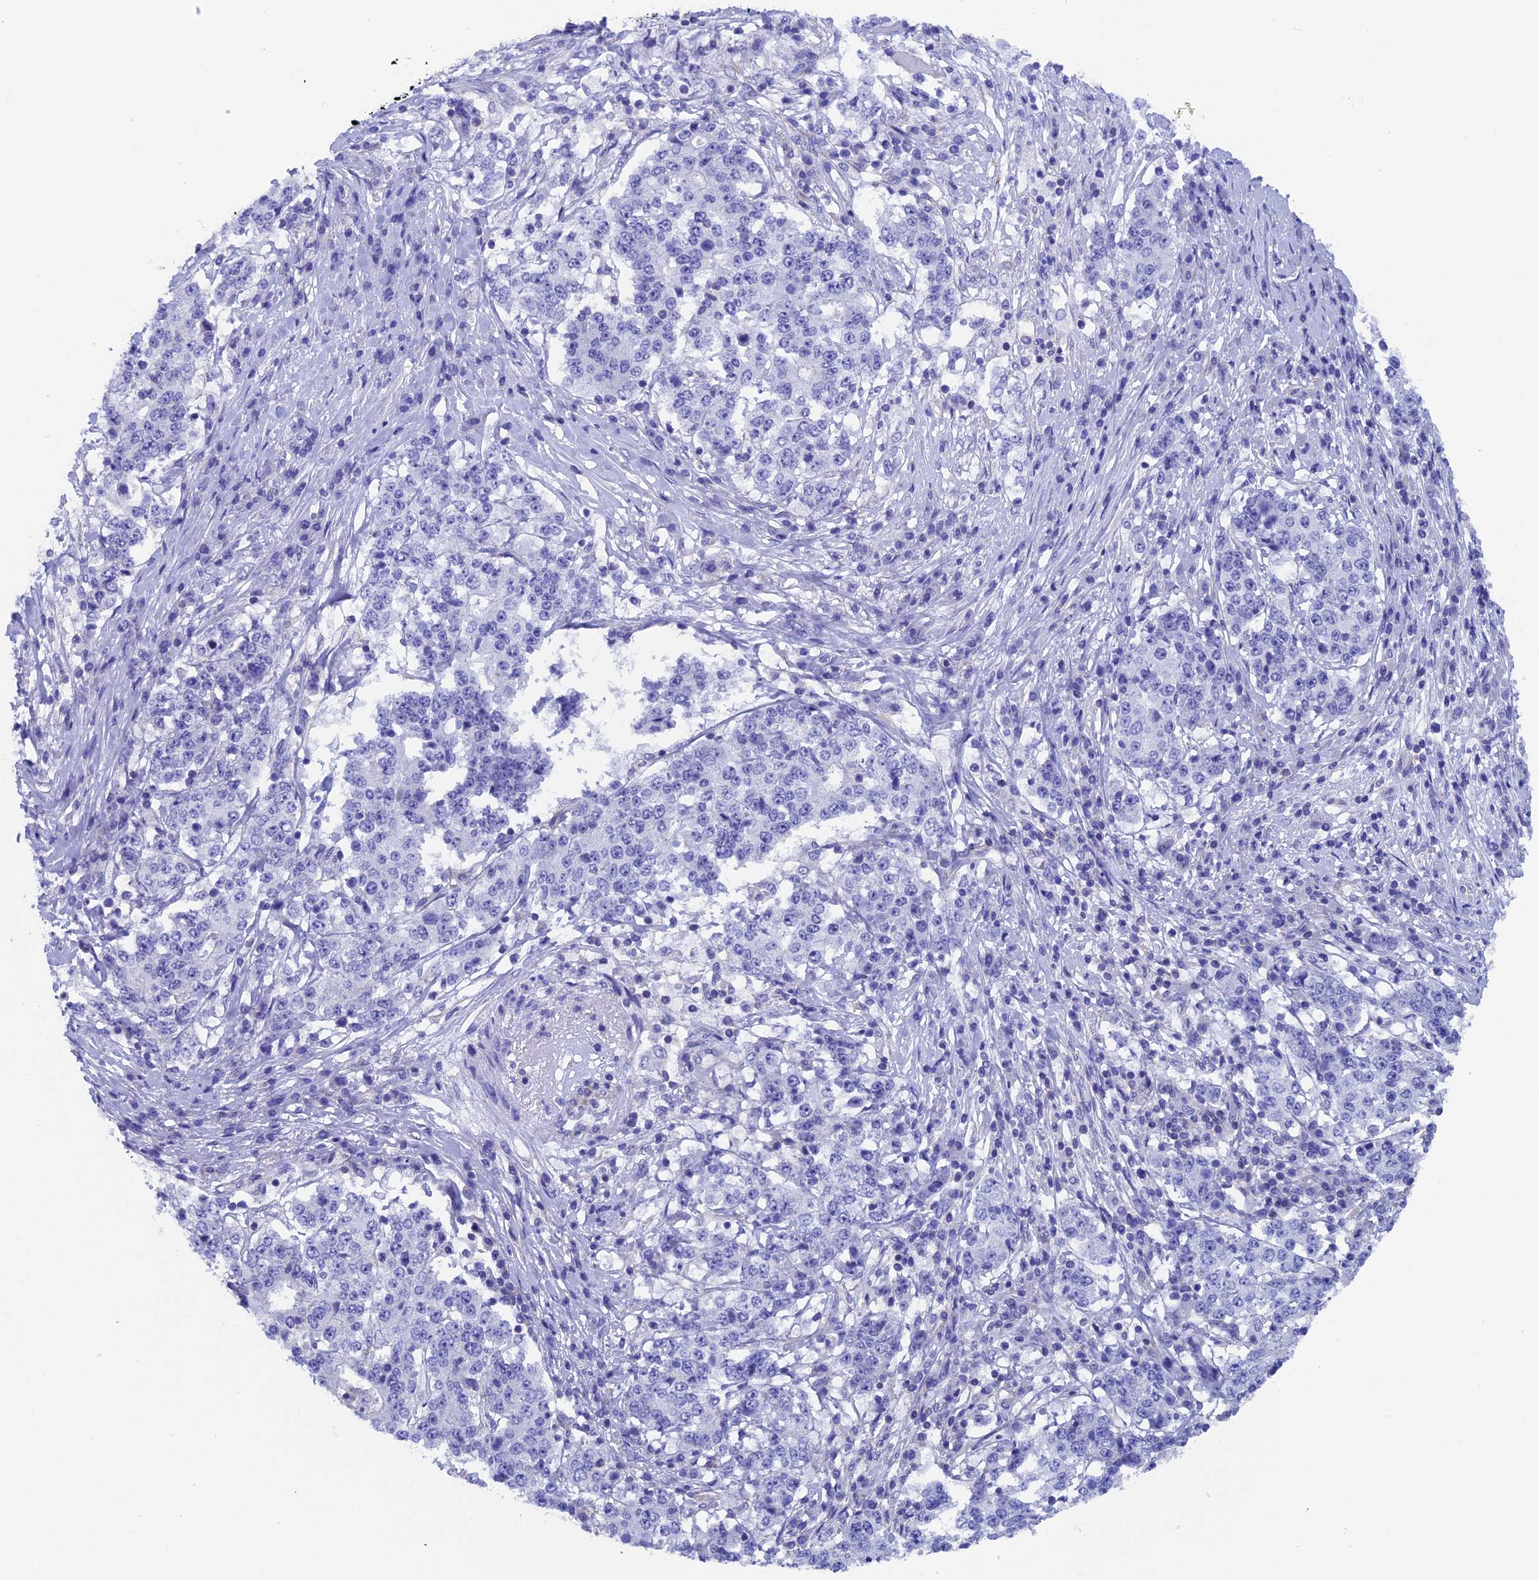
{"staining": {"intensity": "negative", "quantity": "none", "location": "none"}, "tissue": "stomach cancer", "cell_type": "Tumor cells", "image_type": "cancer", "snomed": [{"axis": "morphology", "description": "Adenocarcinoma, NOS"}, {"axis": "topography", "description": "Stomach"}], "caption": "Immunohistochemical staining of human stomach cancer (adenocarcinoma) reveals no significant positivity in tumor cells. (Brightfield microscopy of DAB (3,3'-diaminobenzidine) immunohistochemistry at high magnification).", "gene": "SEPTIN1", "patient": {"sex": "male", "age": 59}}